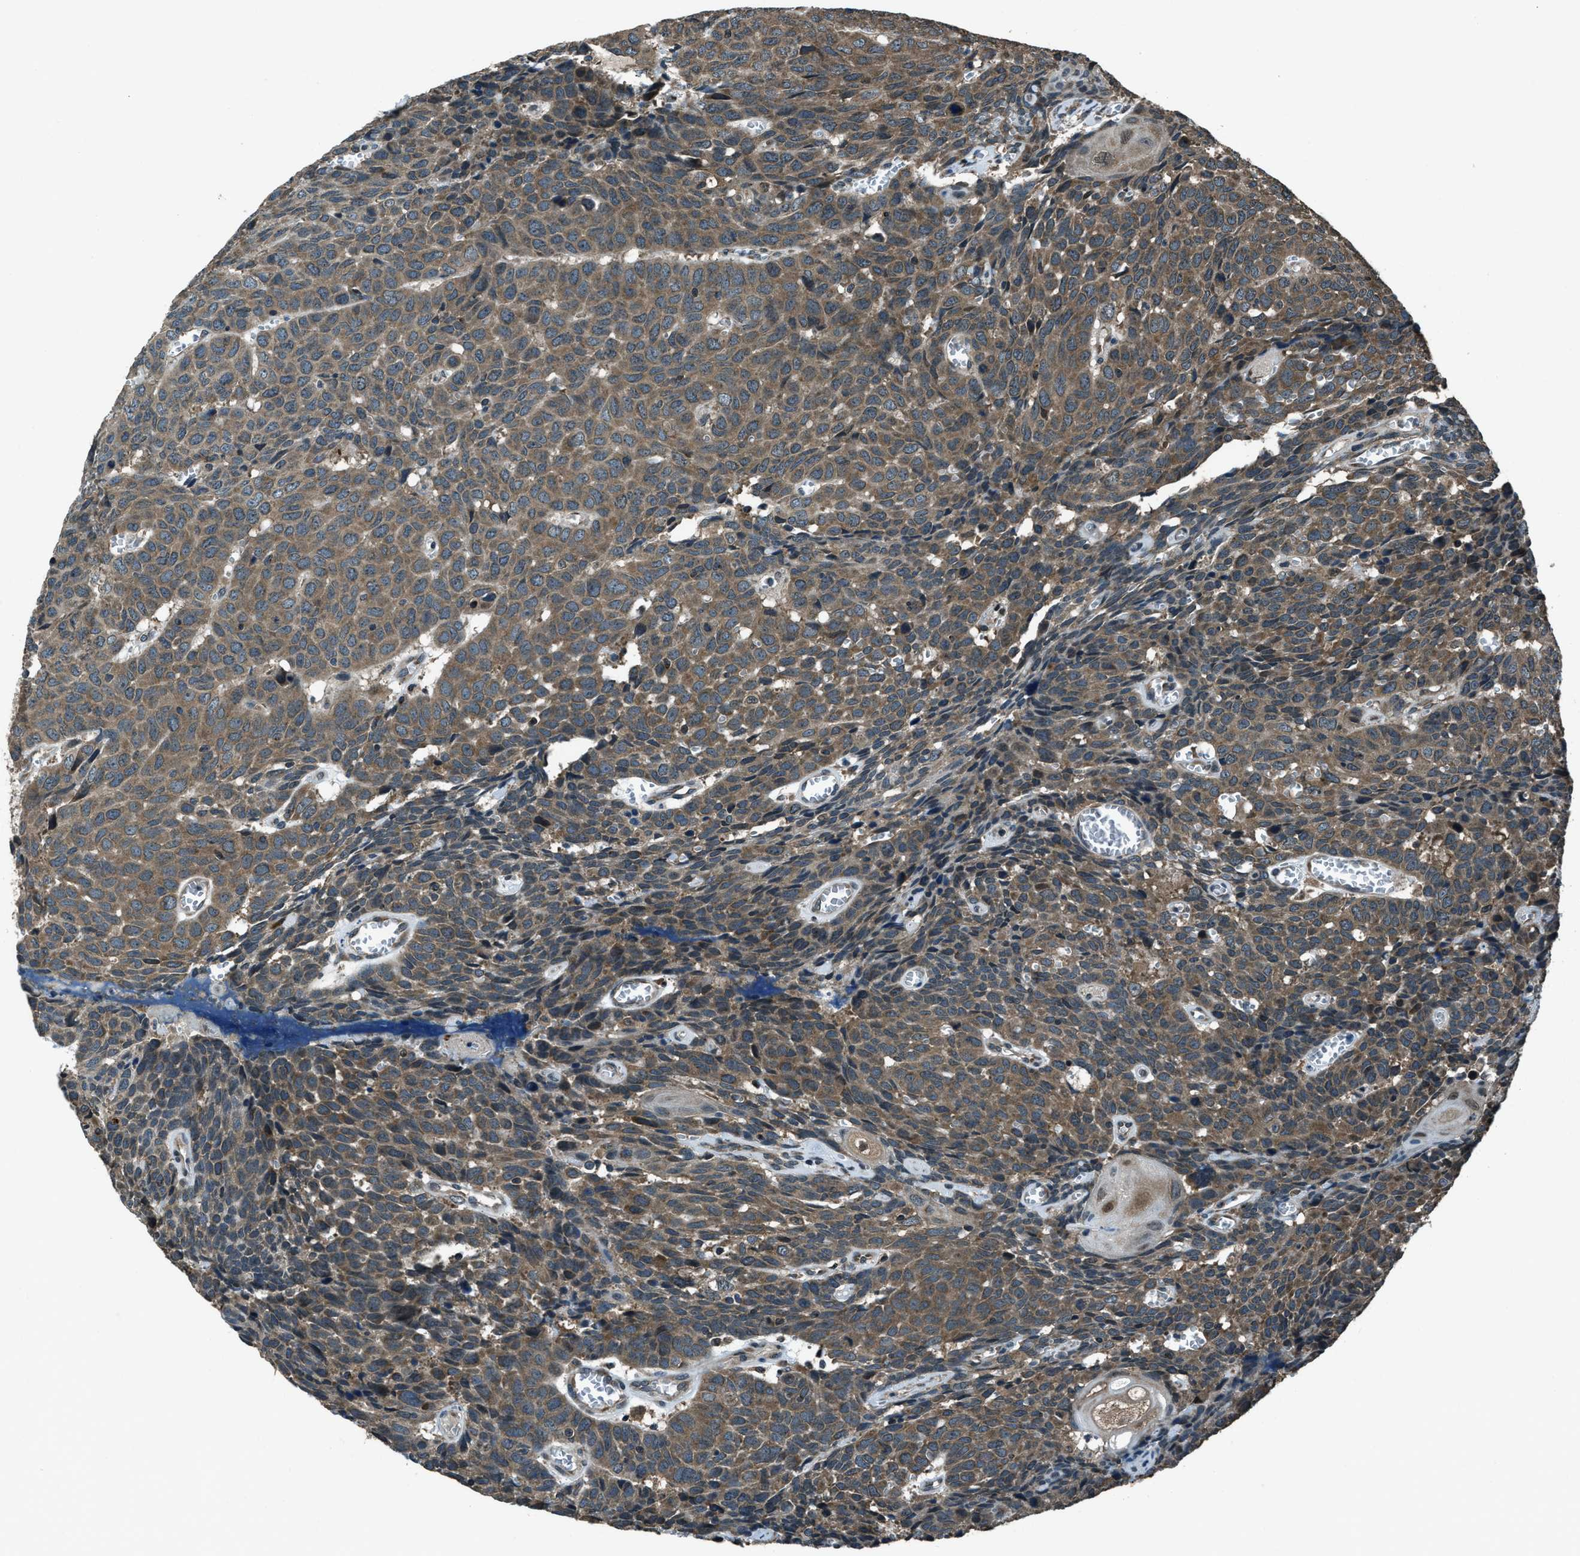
{"staining": {"intensity": "moderate", "quantity": ">75%", "location": "cytoplasmic/membranous"}, "tissue": "head and neck cancer", "cell_type": "Tumor cells", "image_type": "cancer", "snomed": [{"axis": "morphology", "description": "Squamous cell carcinoma, NOS"}, {"axis": "topography", "description": "Head-Neck"}], "caption": "Approximately >75% of tumor cells in squamous cell carcinoma (head and neck) display moderate cytoplasmic/membranous protein positivity as visualized by brown immunohistochemical staining.", "gene": "TRIM4", "patient": {"sex": "male", "age": 66}}